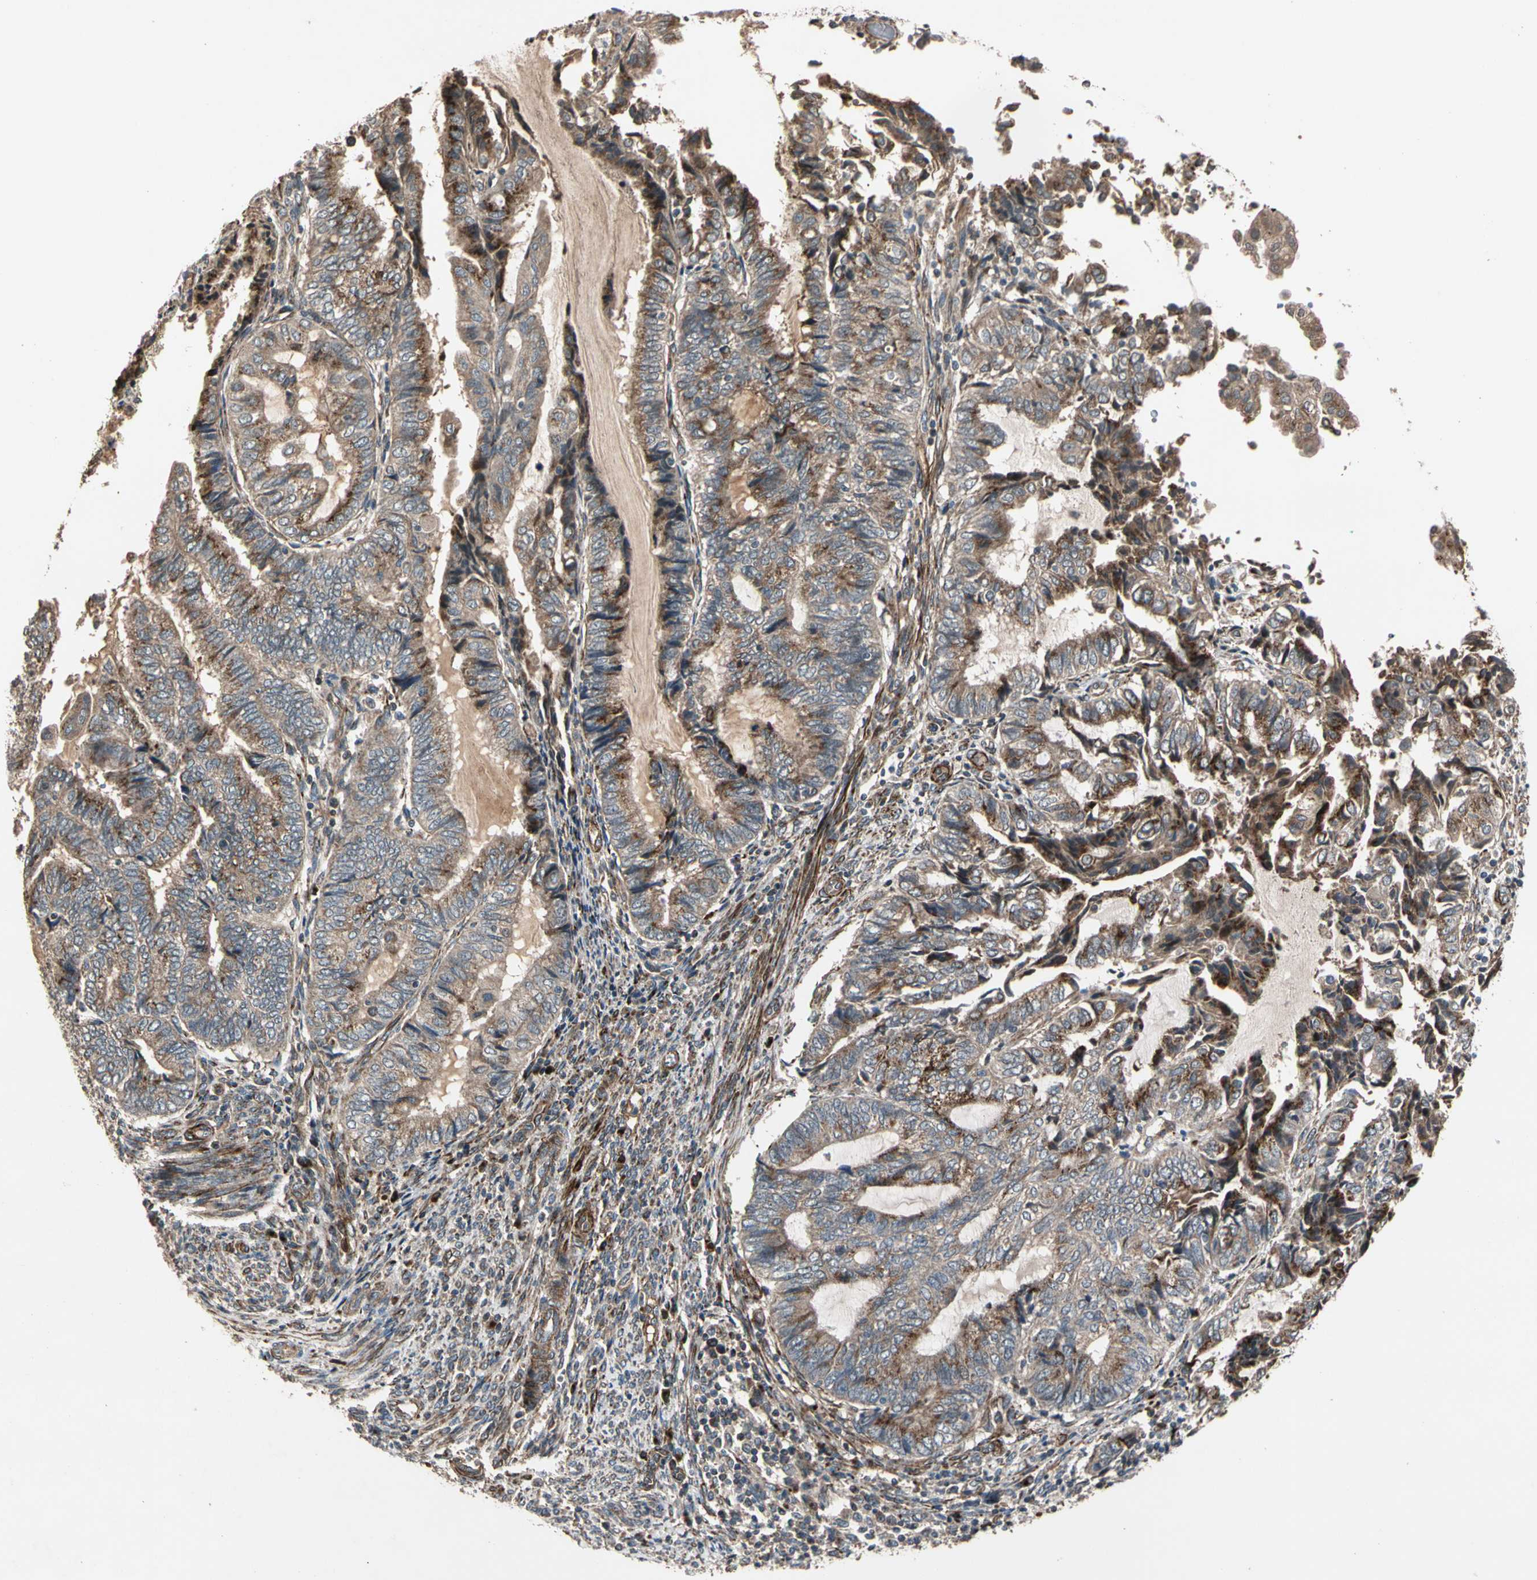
{"staining": {"intensity": "moderate", "quantity": ">75%", "location": "cytoplasmic/membranous"}, "tissue": "endometrial cancer", "cell_type": "Tumor cells", "image_type": "cancer", "snomed": [{"axis": "morphology", "description": "Adenocarcinoma, NOS"}, {"axis": "topography", "description": "Uterus"}, {"axis": "topography", "description": "Endometrium"}], "caption": "Immunohistochemical staining of human endometrial adenocarcinoma shows medium levels of moderate cytoplasmic/membranous staining in about >75% of tumor cells.", "gene": "GCK", "patient": {"sex": "female", "age": 70}}